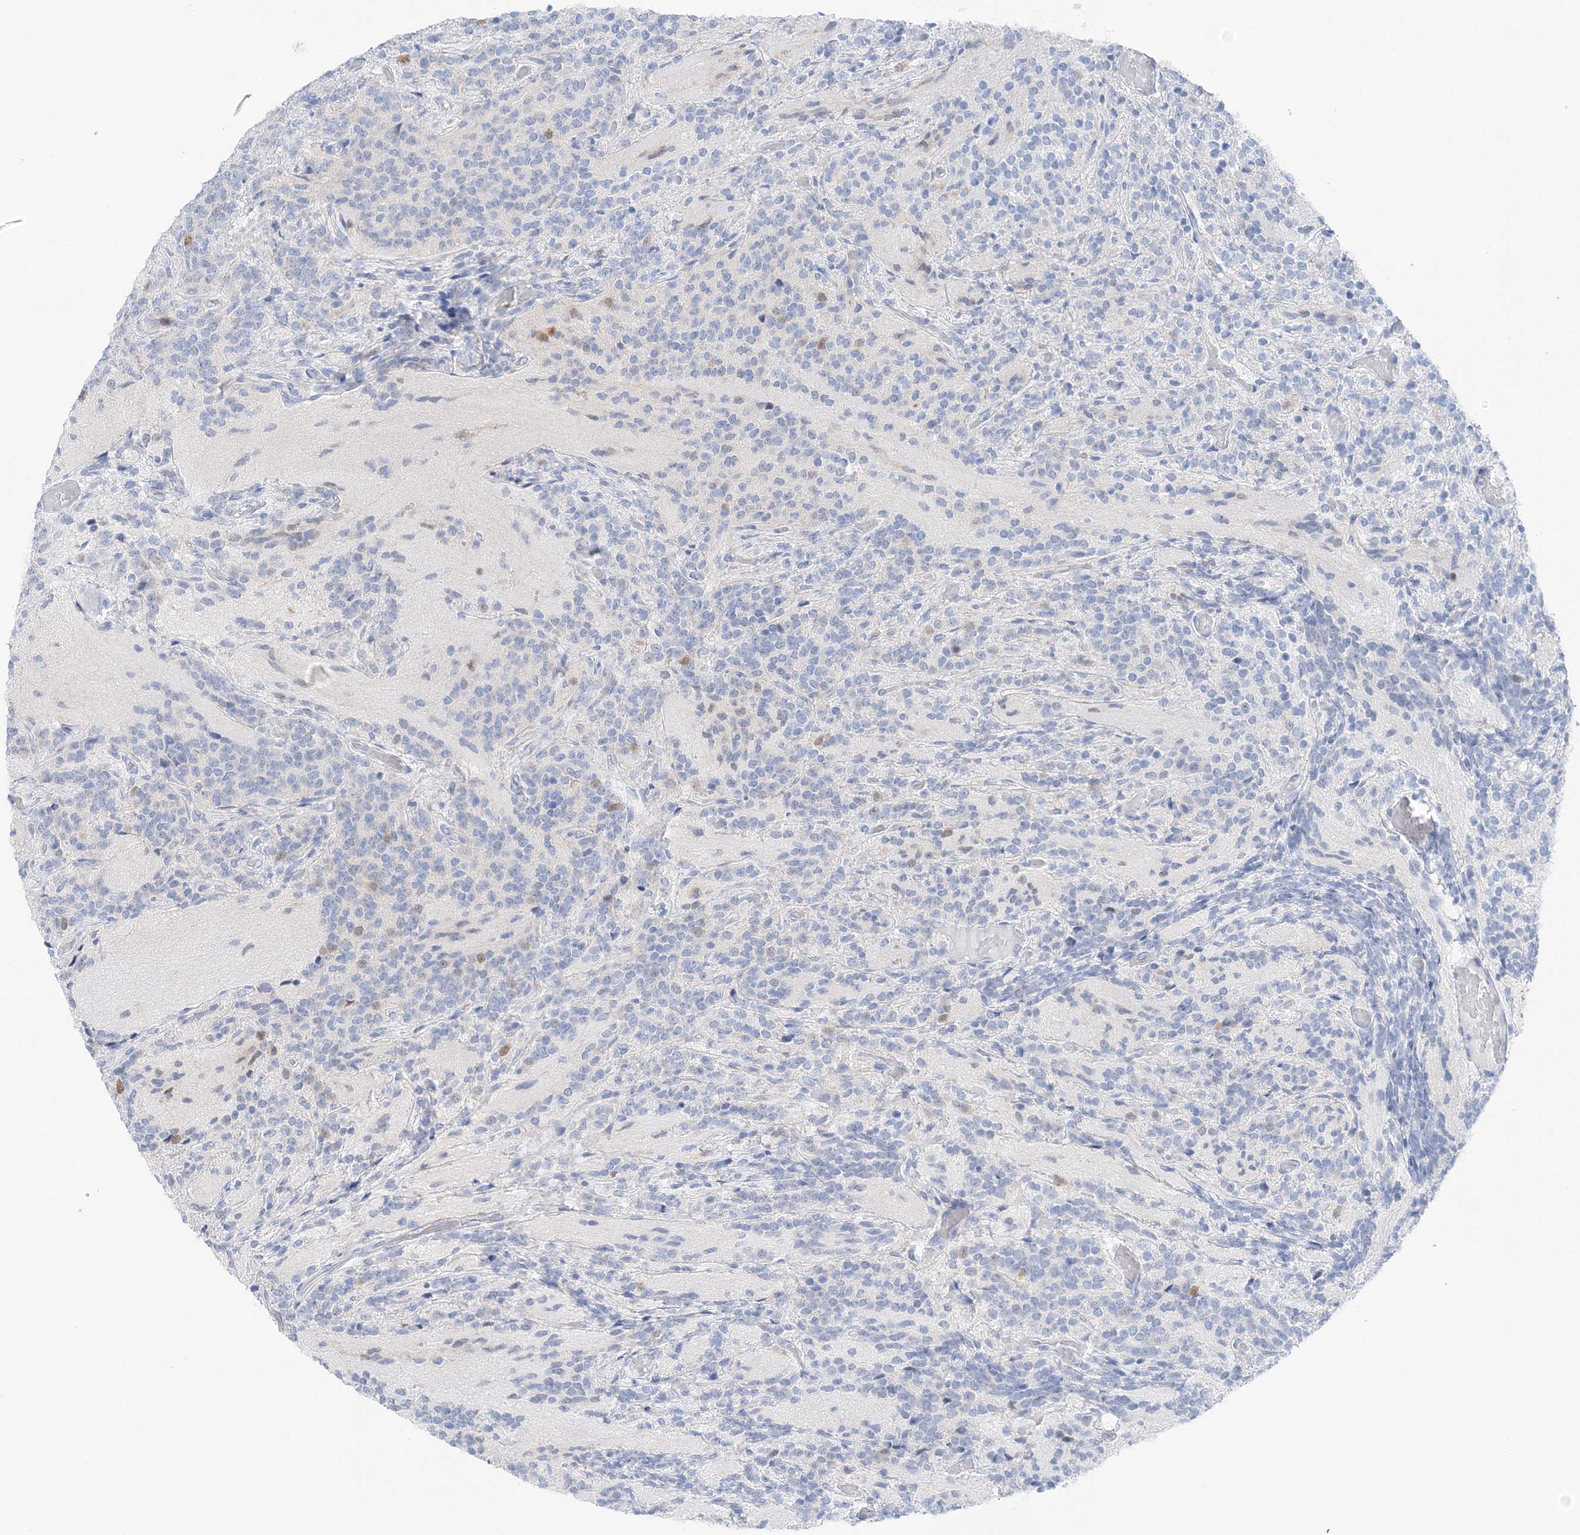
{"staining": {"intensity": "negative", "quantity": "none", "location": "none"}, "tissue": "glioma", "cell_type": "Tumor cells", "image_type": "cancer", "snomed": [{"axis": "morphology", "description": "Glioma, malignant, Low grade"}, {"axis": "topography", "description": "Brain"}], "caption": "An image of human glioma is negative for staining in tumor cells. (DAB IHC visualized using brightfield microscopy, high magnification).", "gene": "HMGCS1", "patient": {"sex": "female", "age": 1}}